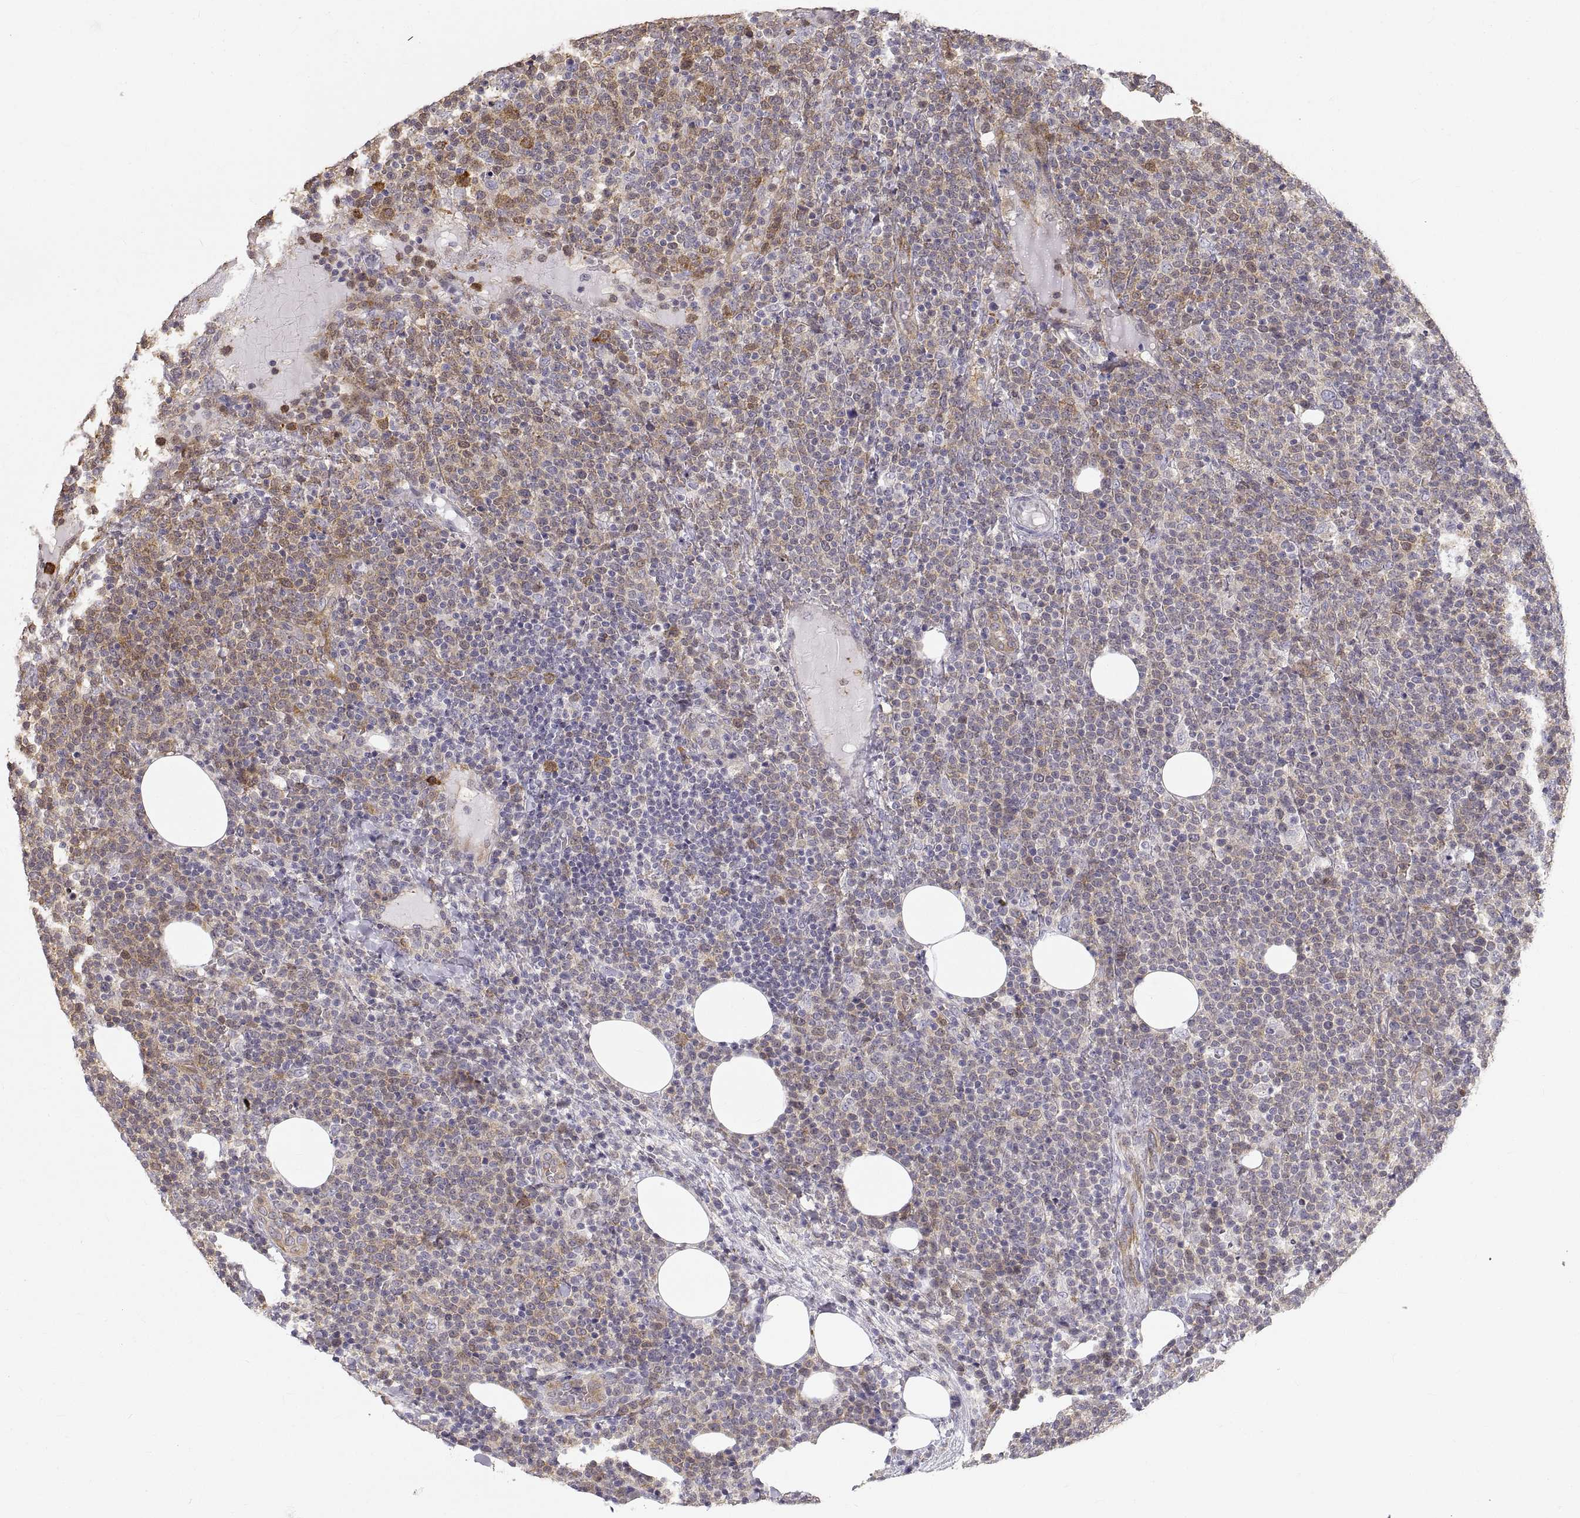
{"staining": {"intensity": "moderate", "quantity": "<25%", "location": "cytoplasmic/membranous"}, "tissue": "lymphoma", "cell_type": "Tumor cells", "image_type": "cancer", "snomed": [{"axis": "morphology", "description": "Malignant lymphoma, non-Hodgkin's type, High grade"}, {"axis": "topography", "description": "Lymph node"}], "caption": "A low amount of moderate cytoplasmic/membranous expression is identified in approximately <25% of tumor cells in malignant lymphoma, non-Hodgkin's type (high-grade) tissue.", "gene": "HSP90AB1", "patient": {"sex": "male", "age": 61}}